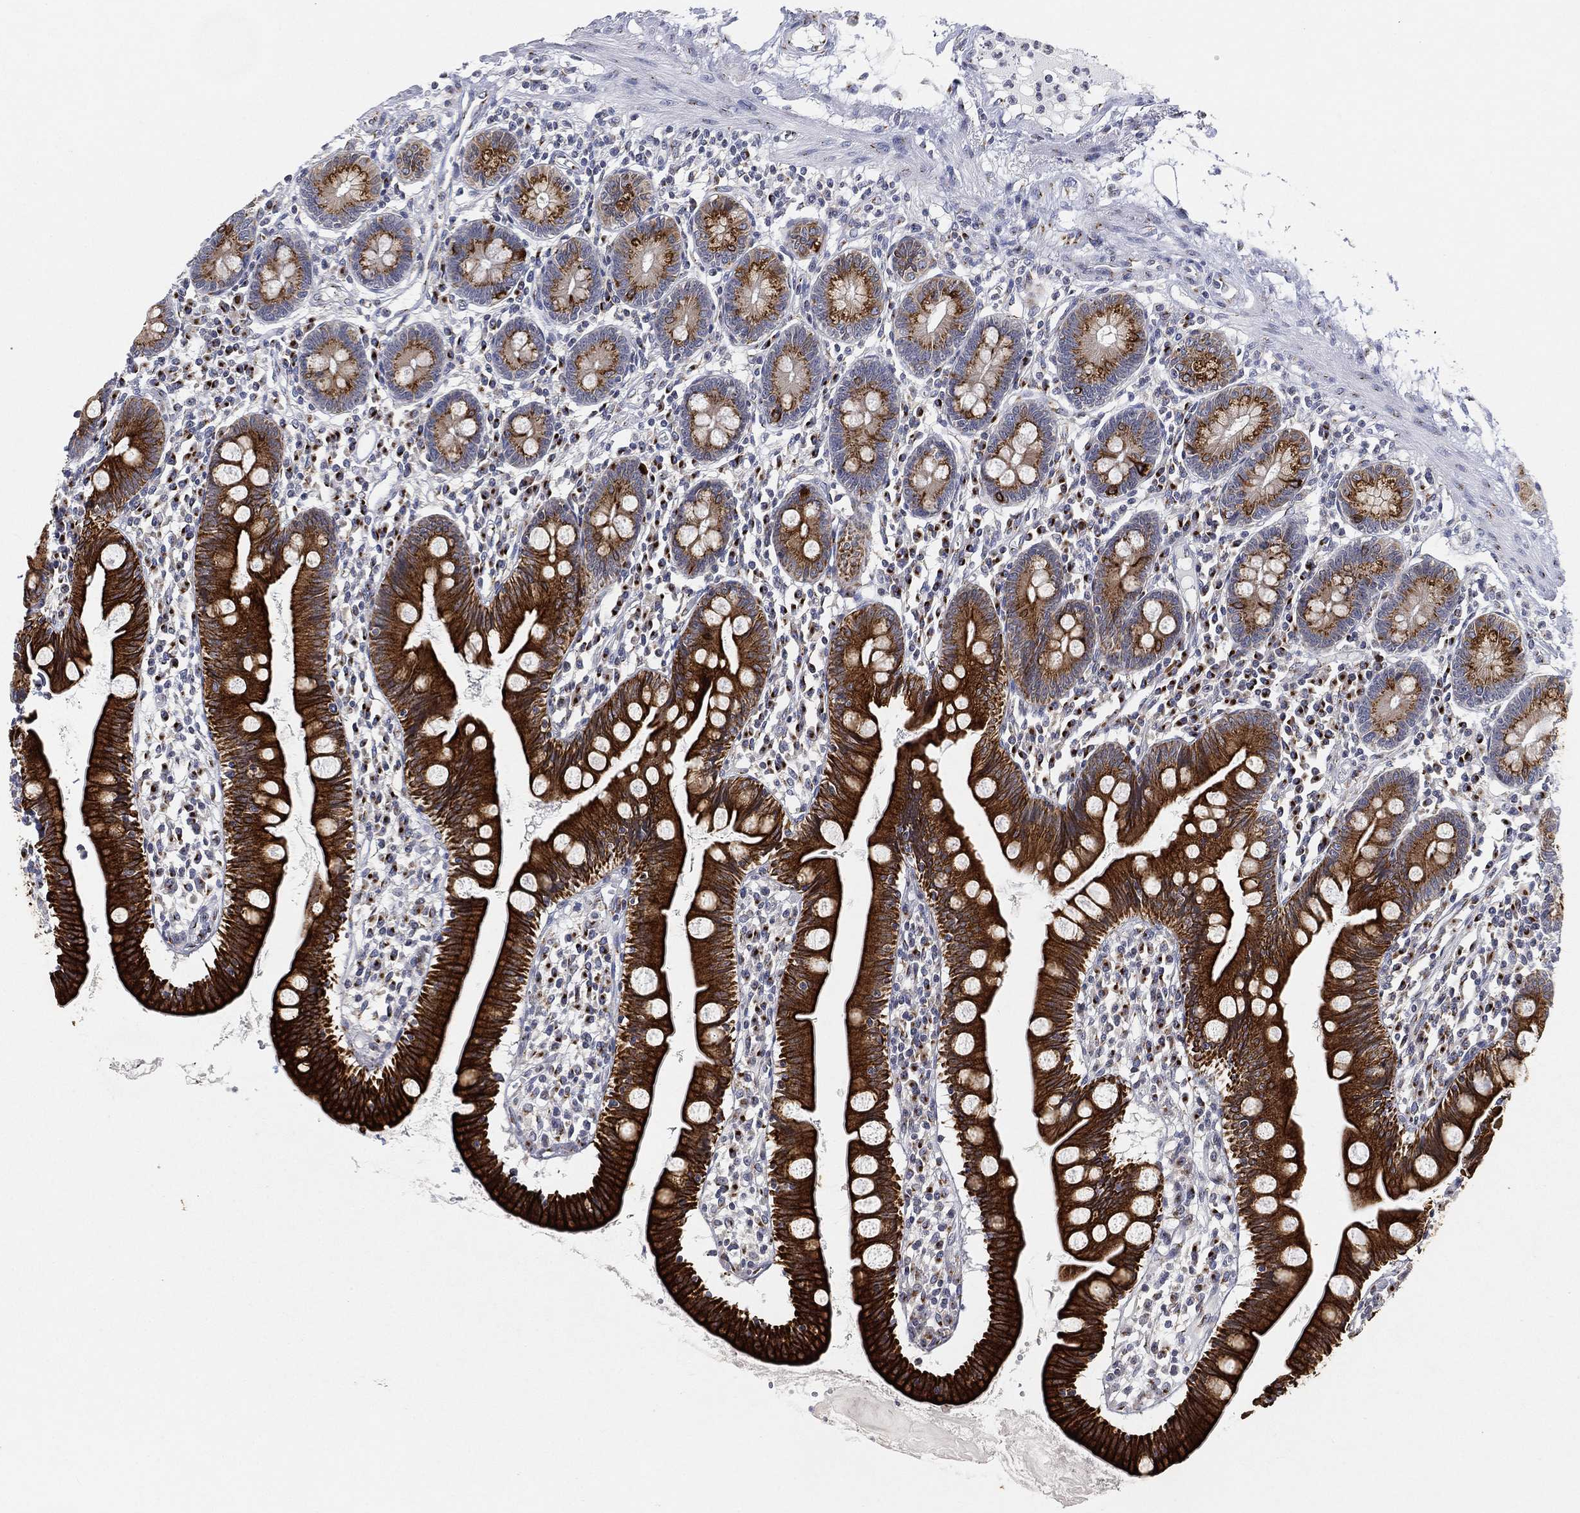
{"staining": {"intensity": "strong", "quantity": ">75%", "location": "cytoplasmic/membranous"}, "tissue": "small intestine", "cell_type": "Glandular cells", "image_type": "normal", "snomed": [{"axis": "morphology", "description": "Normal tissue, NOS"}, {"axis": "topography", "description": "Small intestine"}], "caption": "Small intestine stained for a protein (brown) shows strong cytoplasmic/membranous positive expression in about >75% of glandular cells.", "gene": "TICAM1", "patient": {"sex": "male", "age": 88}}